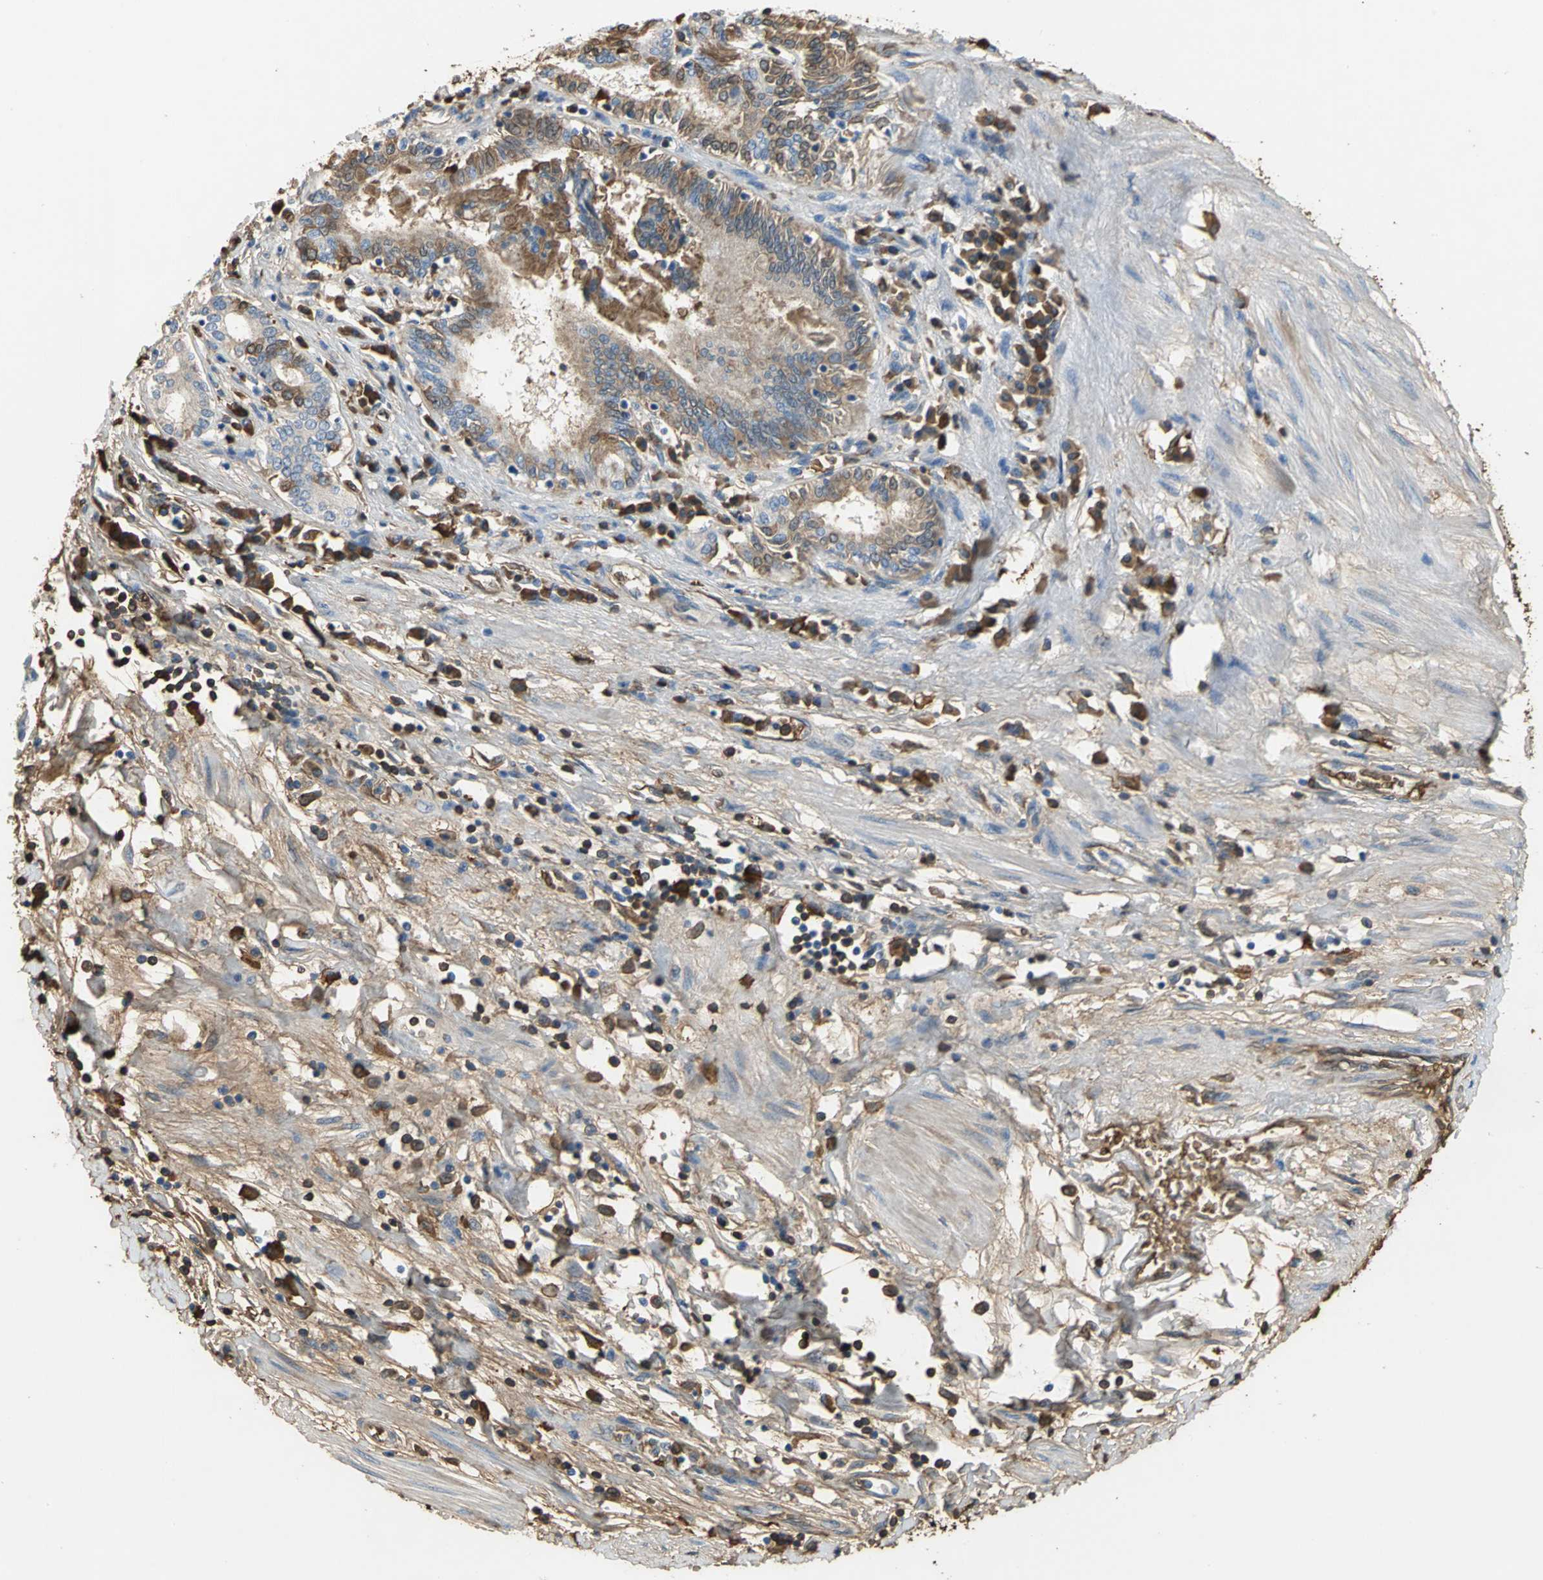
{"staining": {"intensity": "strong", "quantity": ">75%", "location": "cytoplasmic/membranous,nuclear"}, "tissue": "pancreatic cancer", "cell_type": "Tumor cells", "image_type": "cancer", "snomed": [{"axis": "morphology", "description": "Adenocarcinoma, NOS"}, {"axis": "topography", "description": "Pancreas"}], "caption": "Pancreatic cancer was stained to show a protein in brown. There is high levels of strong cytoplasmic/membranous and nuclear positivity in about >75% of tumor cells. Ihc stains the protein of interest in brown and the nuclei are stained blue.", "gene": "TREM1", "patient": {"sex": "female", "age": 48}}